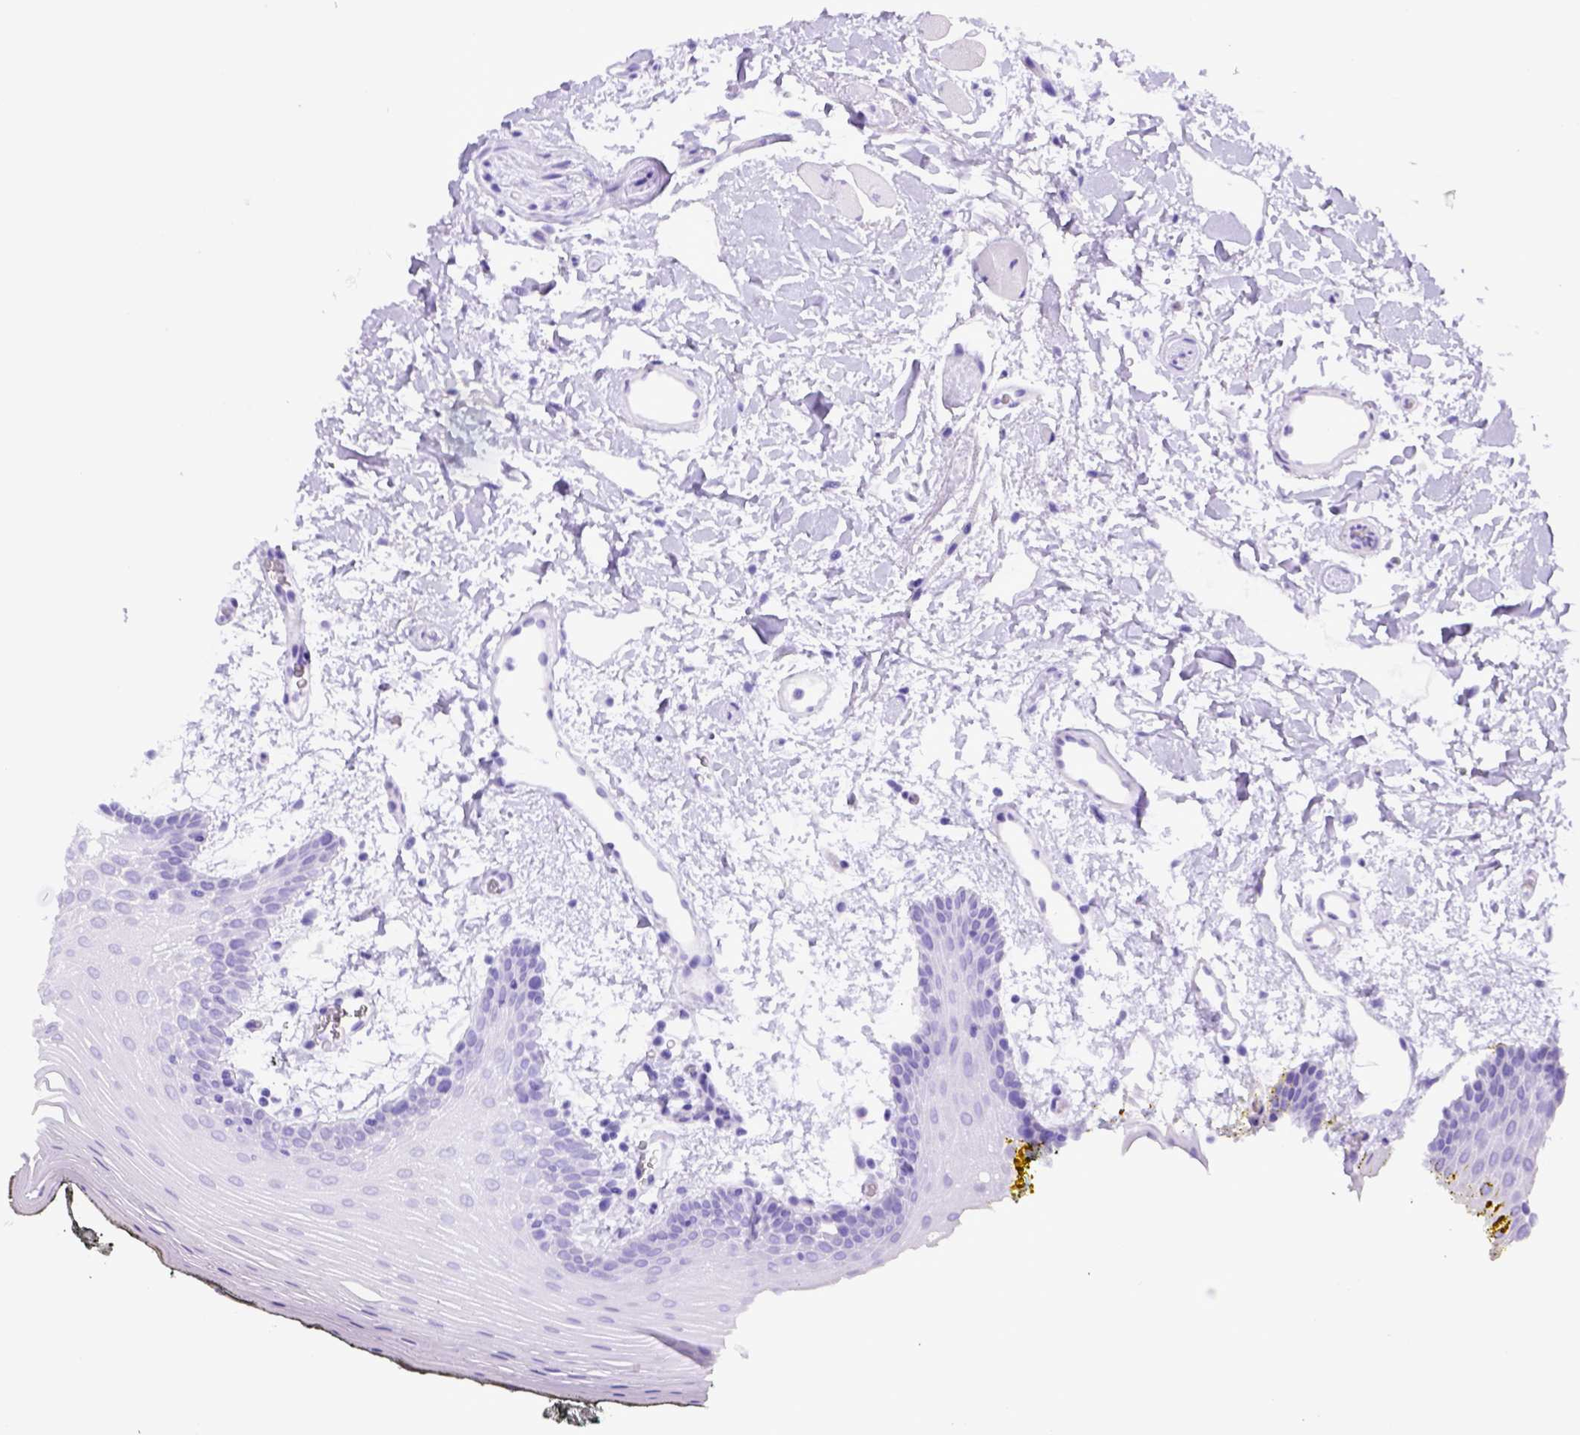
{"staining": {"intensity": "negative", "quantity": "none", "location": "none"}, "tissue": "oral mucosa", "cell_type": "Squamous epithelial cells", "image_type": "normal", "snomed": [{"axis": "morphology", "description": "Normal tissue, NOS"}, {"axis": "topography", "description": "Oral tissue"}, {"axis": "topography", "description": "Head-Neck"}], "caption": "DAB (3,3'-diaminobenzidine) immunohistochemical staining of normal oral mucosa reveals no significant expression in squamous epithelial cells. Nuclei are stained in blue.", "gene": "ITIH4", "patient": {"sex": "male", "age": 65}}